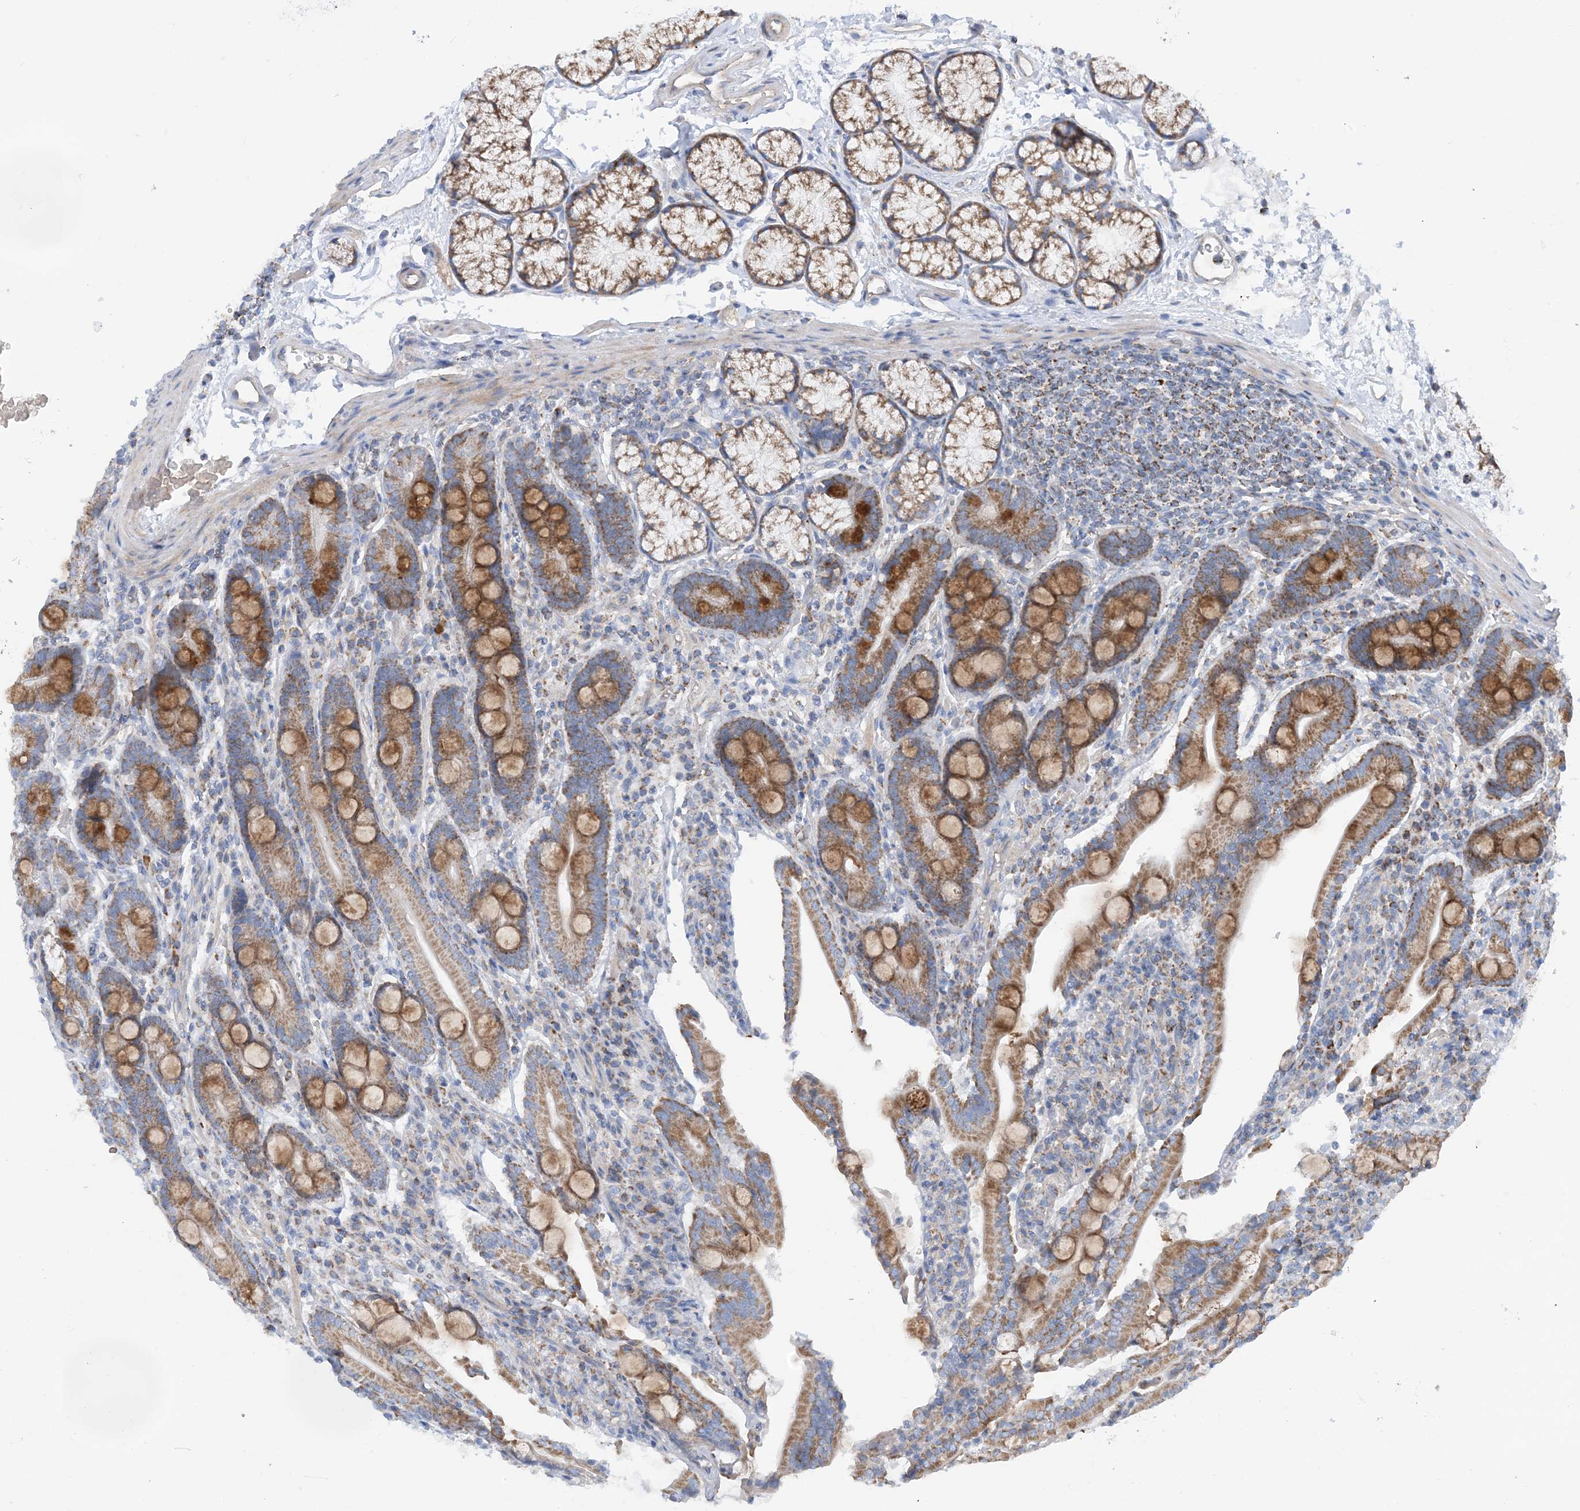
{"staining": {"intensity": "moderate", "quantity": ">75%", "location": "cytoplasmic/membranous"}, "tissue": "duodenum", "cell_type": "Glandular cells", "image_type": "normal", "snomed": [{"axis": "morphology", "description": "Normal tissue, NOS"}, {"axis": "topography", "description": "Duodenum"}], "caption": "Immunohistochemistry photomicrograph of benign duodenum: duodenum stained using immunohistochemistry displays medium levels of moderate protein expression localized specifically in the cytoplasmic/membranous of glandular cells, appearing as a cytoplasmic/membranous brown color.", "gene": "PHOSPHO2", "patient": {"sex": "male", "age": 35}}